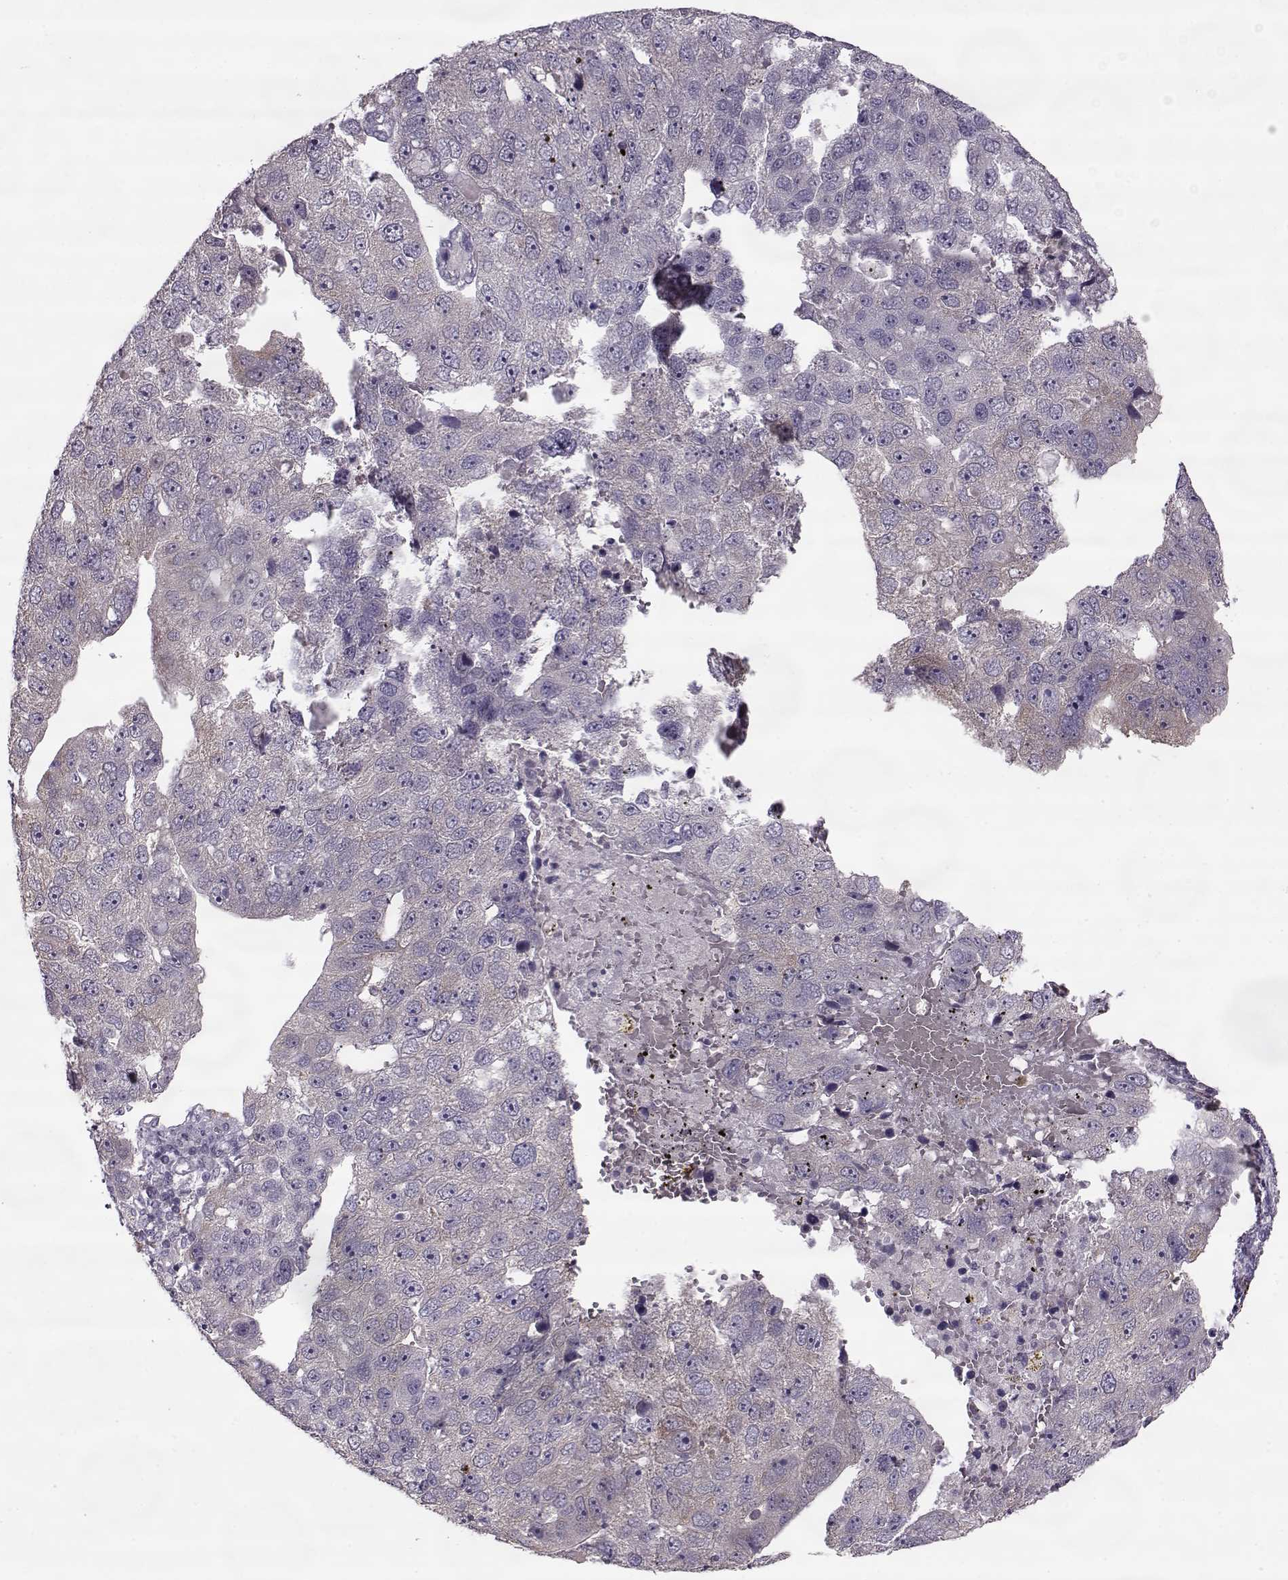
{"staining": {"intensity": "negative", "quantity": "none", "location": "none"}, "tissue": "pancreatic cancer", "cell_type": "Tumor cells", "image_type": "cancer", "snomed": [{"axis": "morphology", "description": "Adenocarcinoma, NOS"}, {"axis": "topography", "description": "Pancreas"}], "caption": "Image shows no protein expression in tumor cells of adenocarcinoma (pancreatic) tissue.", "gene": "ACOT11", "patient": {"sex": "female", "age": 61}}